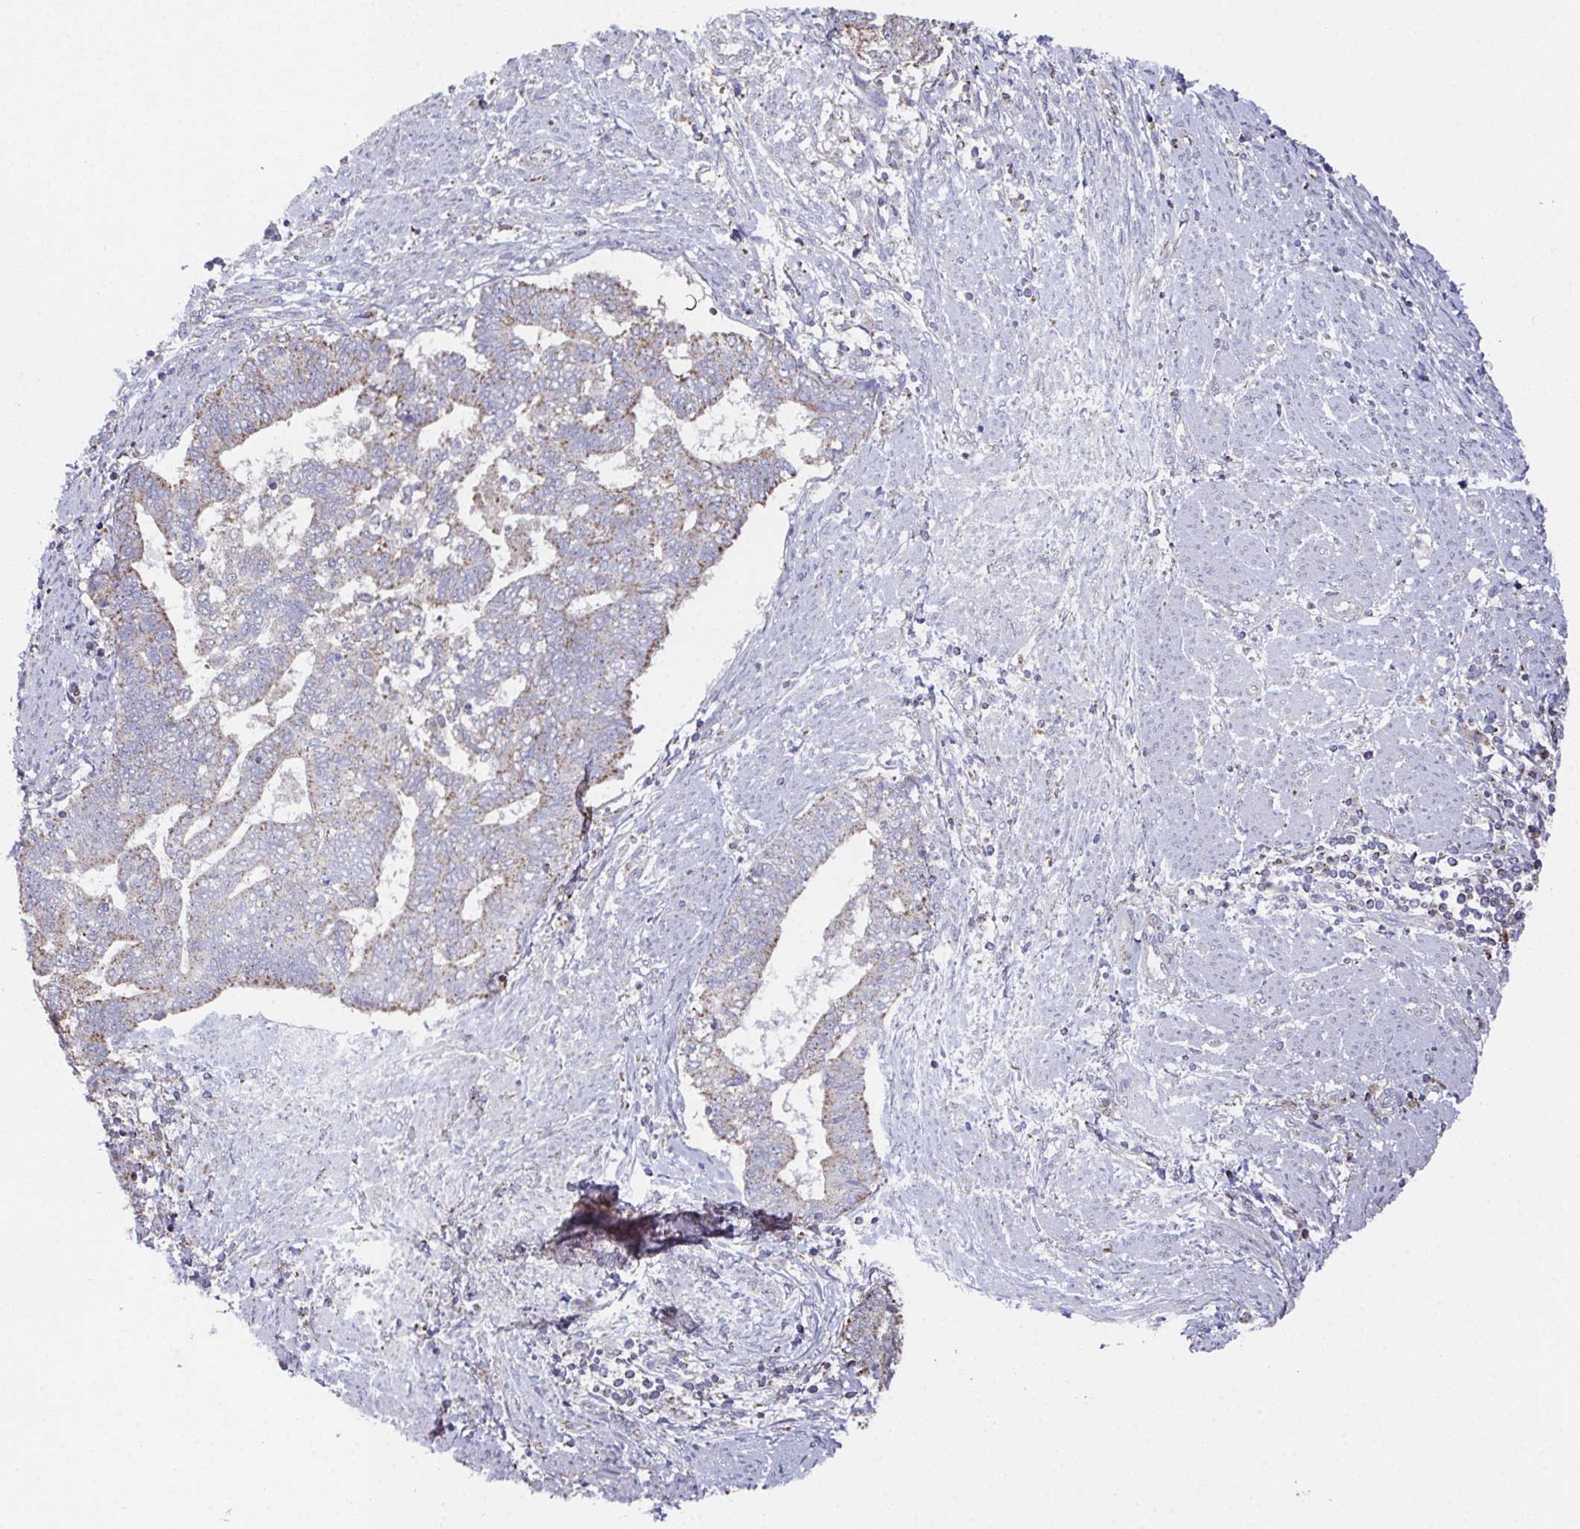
{"staining": {"intensity": "weak", "quantity": "25%-75%", "location": "cytoplasmic/membranous"}, "tissue": "endometrial cancer", "cell_type": "Tumor cells", "image_type": "cancer", "snomed": [{"axis": "morphology", "description": "Adenocarcinoma, NOS"}, {"axis": "topography", "description": "Endometrium"}], "caption": "DAB immunohistochemical staining of endometrial cancer reveals weak cytoplasmic/membranous protein staining in approximately 25%-75% of tumor cells.", "gene": "MT-ND3", "patient": {"sex": "female", "age": 65}}